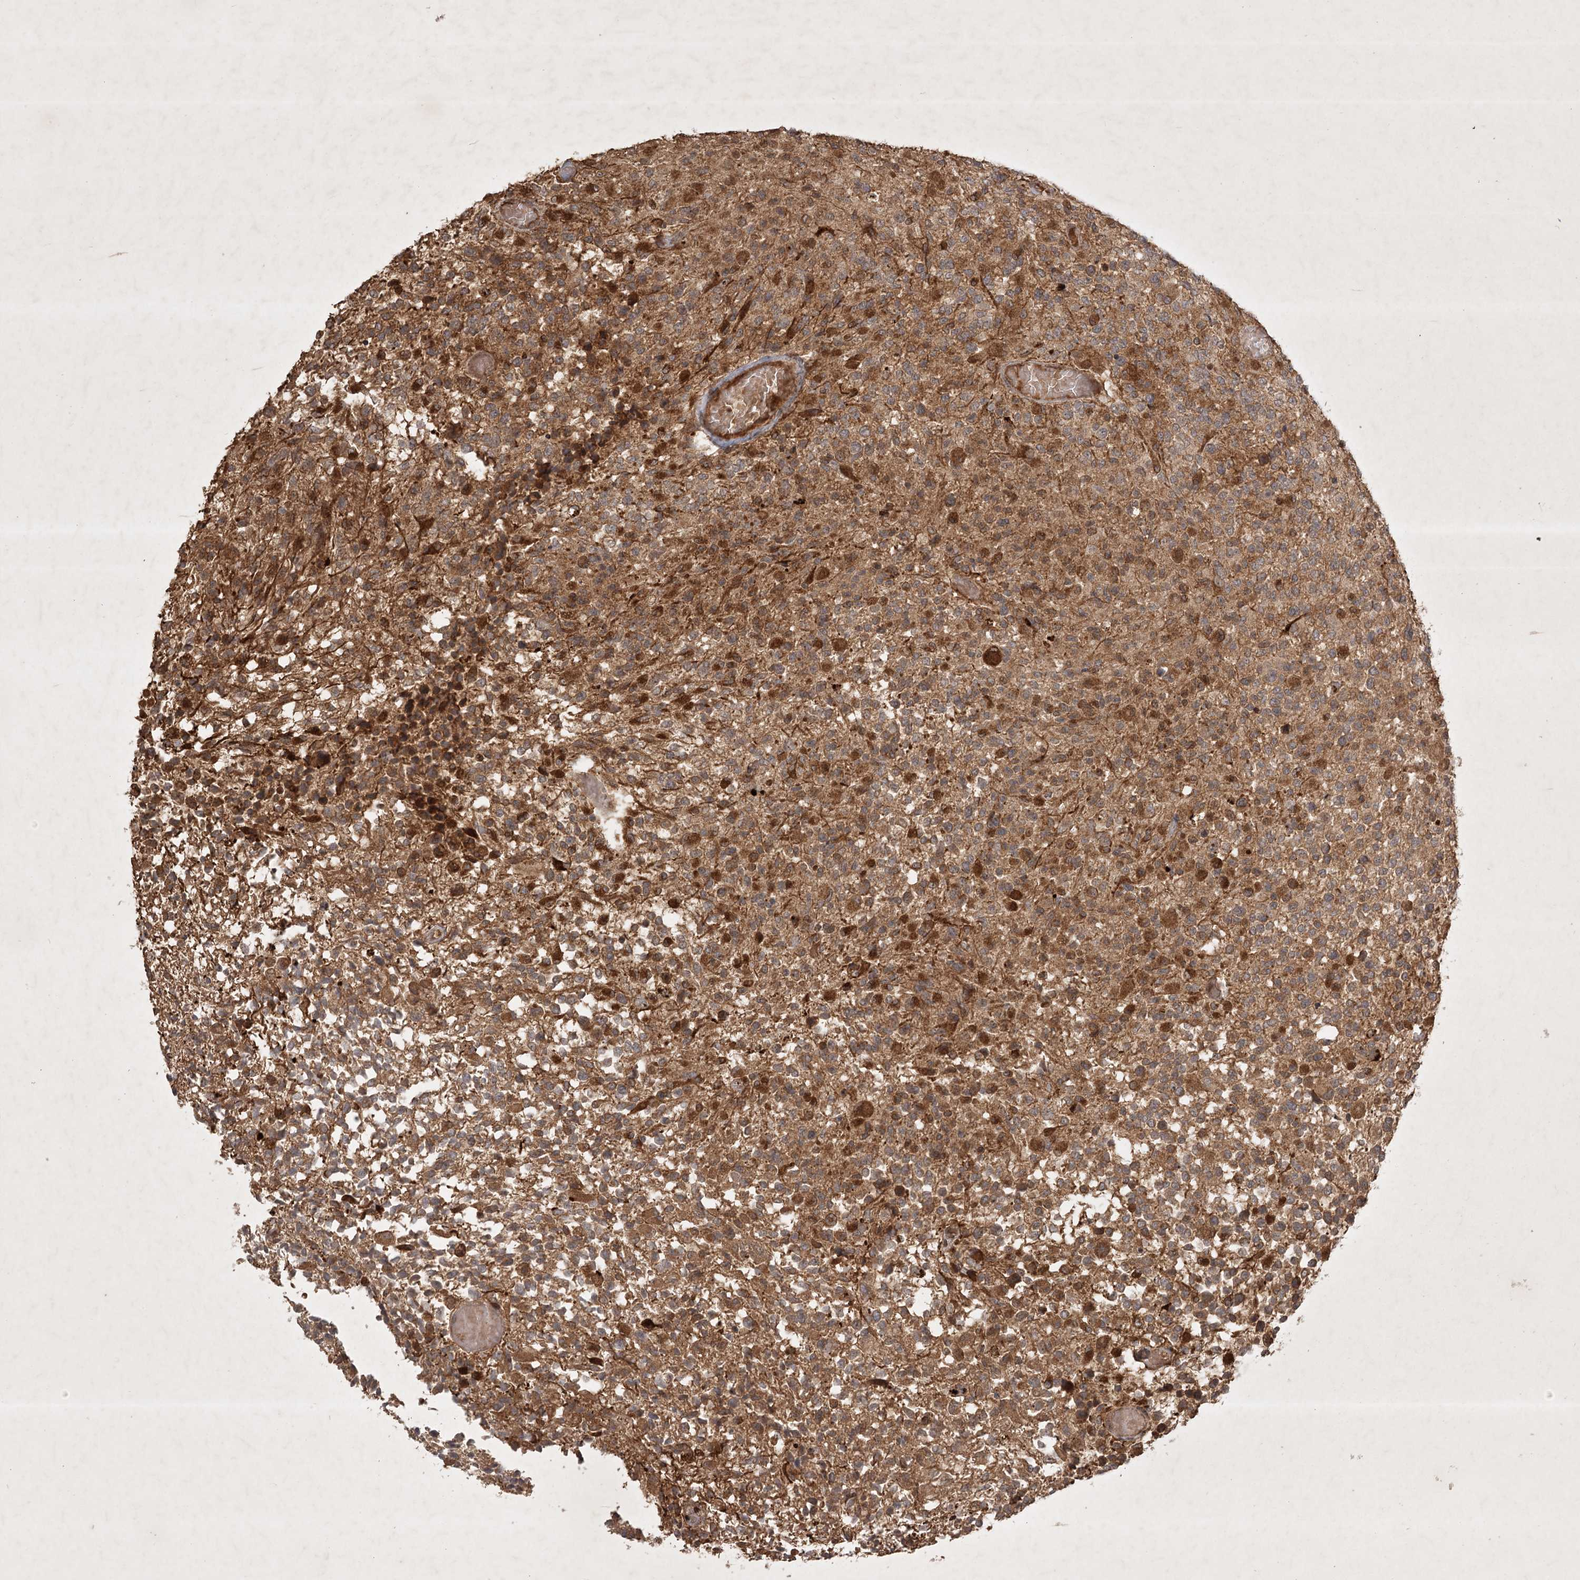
{"staining": {"intensity": "moderate", "quantity": ">75%", "location": "cytoplasmic/membranous"}, "tissue": "glioma", "cell_type": "Tumor cells", "image_type": "cancer", "snomed": [{"axis": "morphology", "description": "Glioma, malignant, High grade"}, {"axis": "morphology", "description": "Glioblastoma, NOS"}, {"axis": "topography", "description": "Brain"}], "caption": "Brown immunohistochemical staining in malignant glioma (high-grade) reveals moderate cytoplasmic/membranous staining in approximately >75% of tumor cells.", "gene": "ARL13A", "patient": {"sex": "male", "age": 60}}